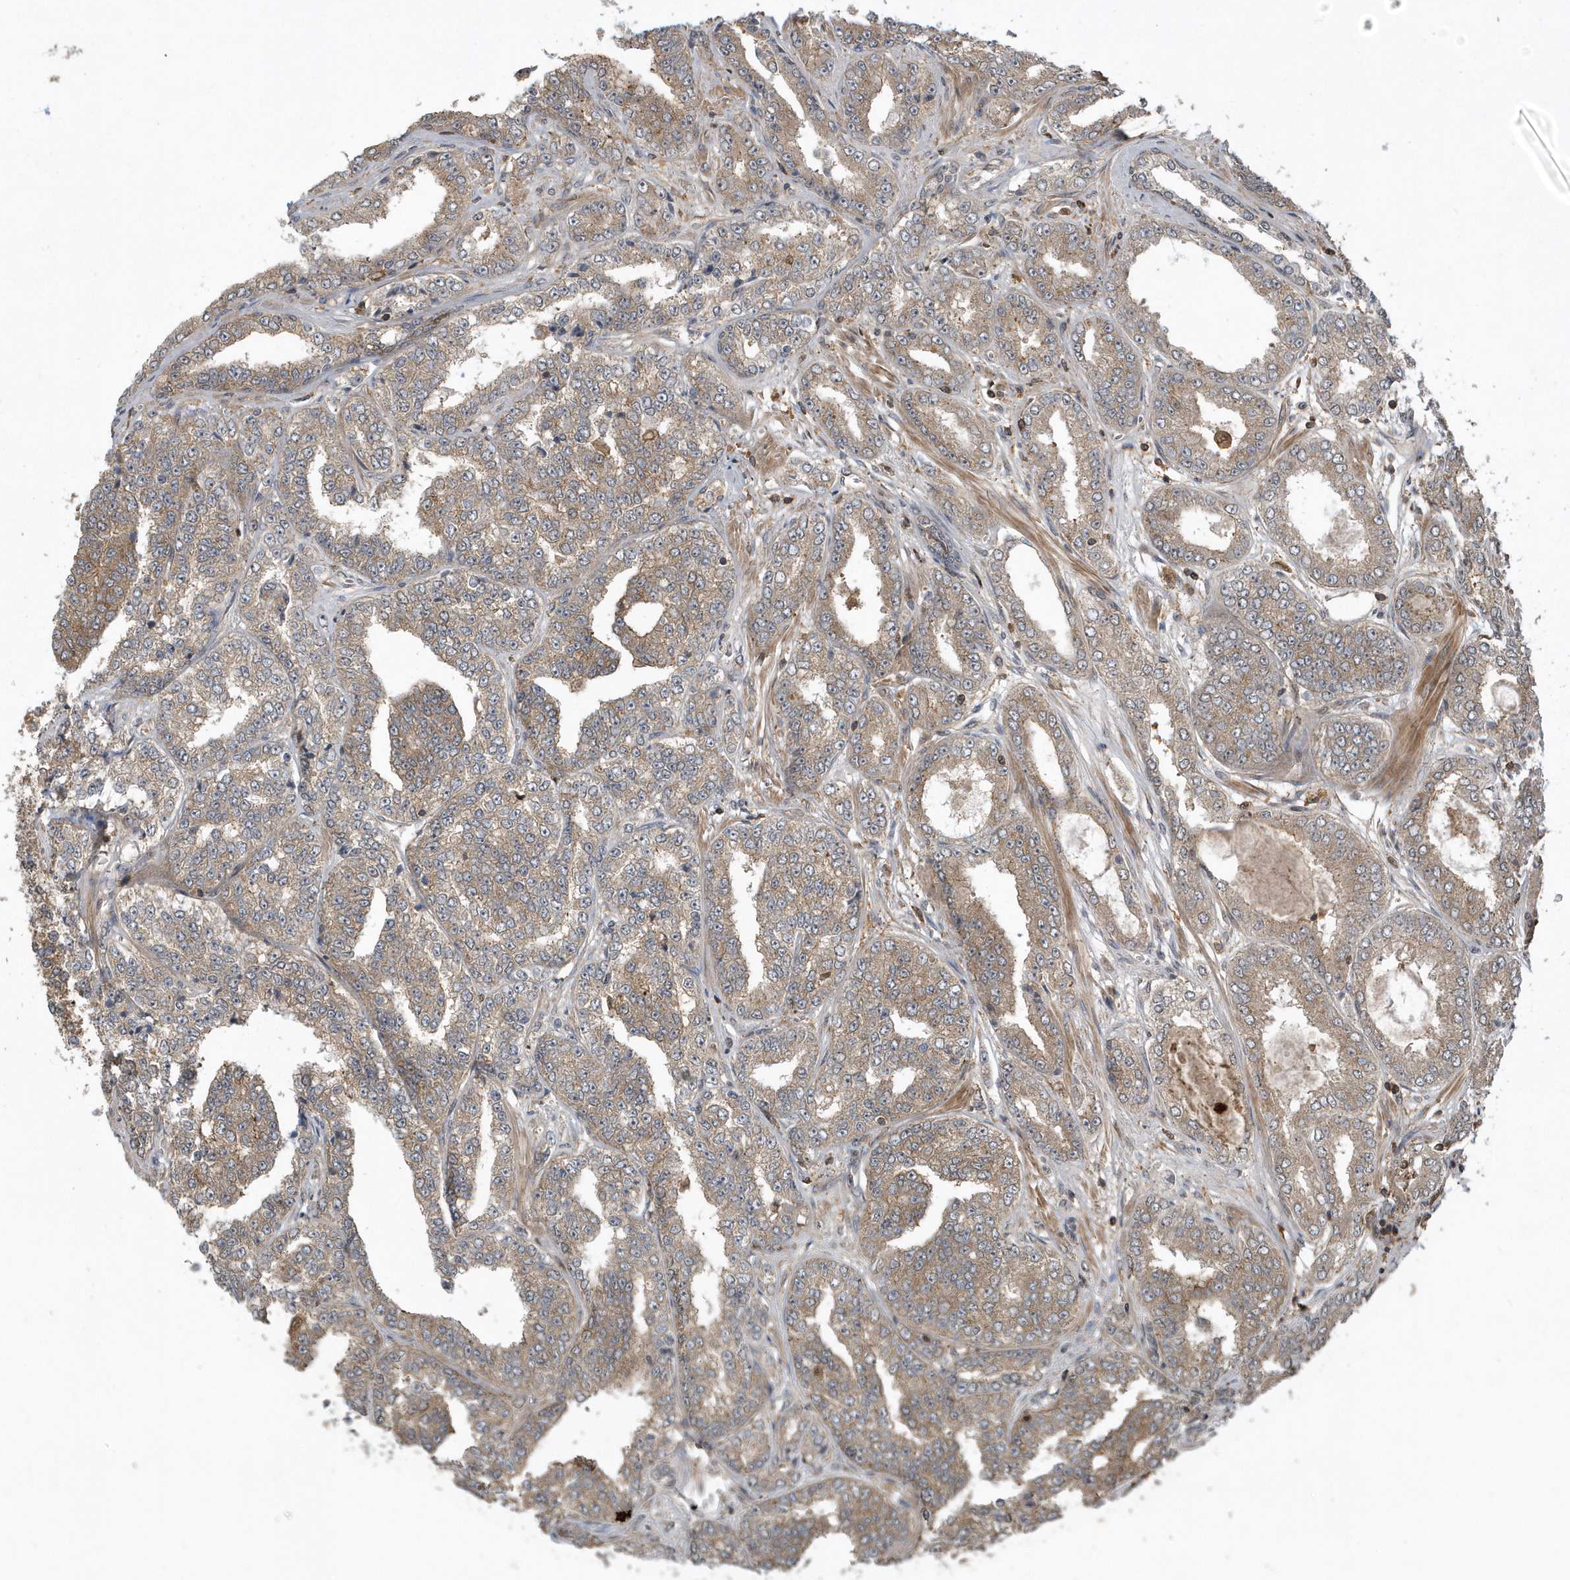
{"staining": {"intensity": "weak", "quantity": ">75%", "location": "cytoplasmic/membranous"}, "tissue": "prostate cancer", "cell_type": "Tumor cells", "image_type": "cancer", "snomed": [{"axis": "morphology", "description": "Adenocarcinoma, High grade"}, {"axis": "topography", "description": "Prostate"}], "caption": "Protein staining of prostate cancer (adenocarcinoma (high-grade)) tissue shows weak cytoplasmic/membranous positivity in approximately >75% of tumor cells. (DAB (3,3'-diaminobenzidine) IHC, brown staining for protein, blue staining for nuclei).", "gene": "LACC1", "patient": {"sex": "male", "age": 71}}